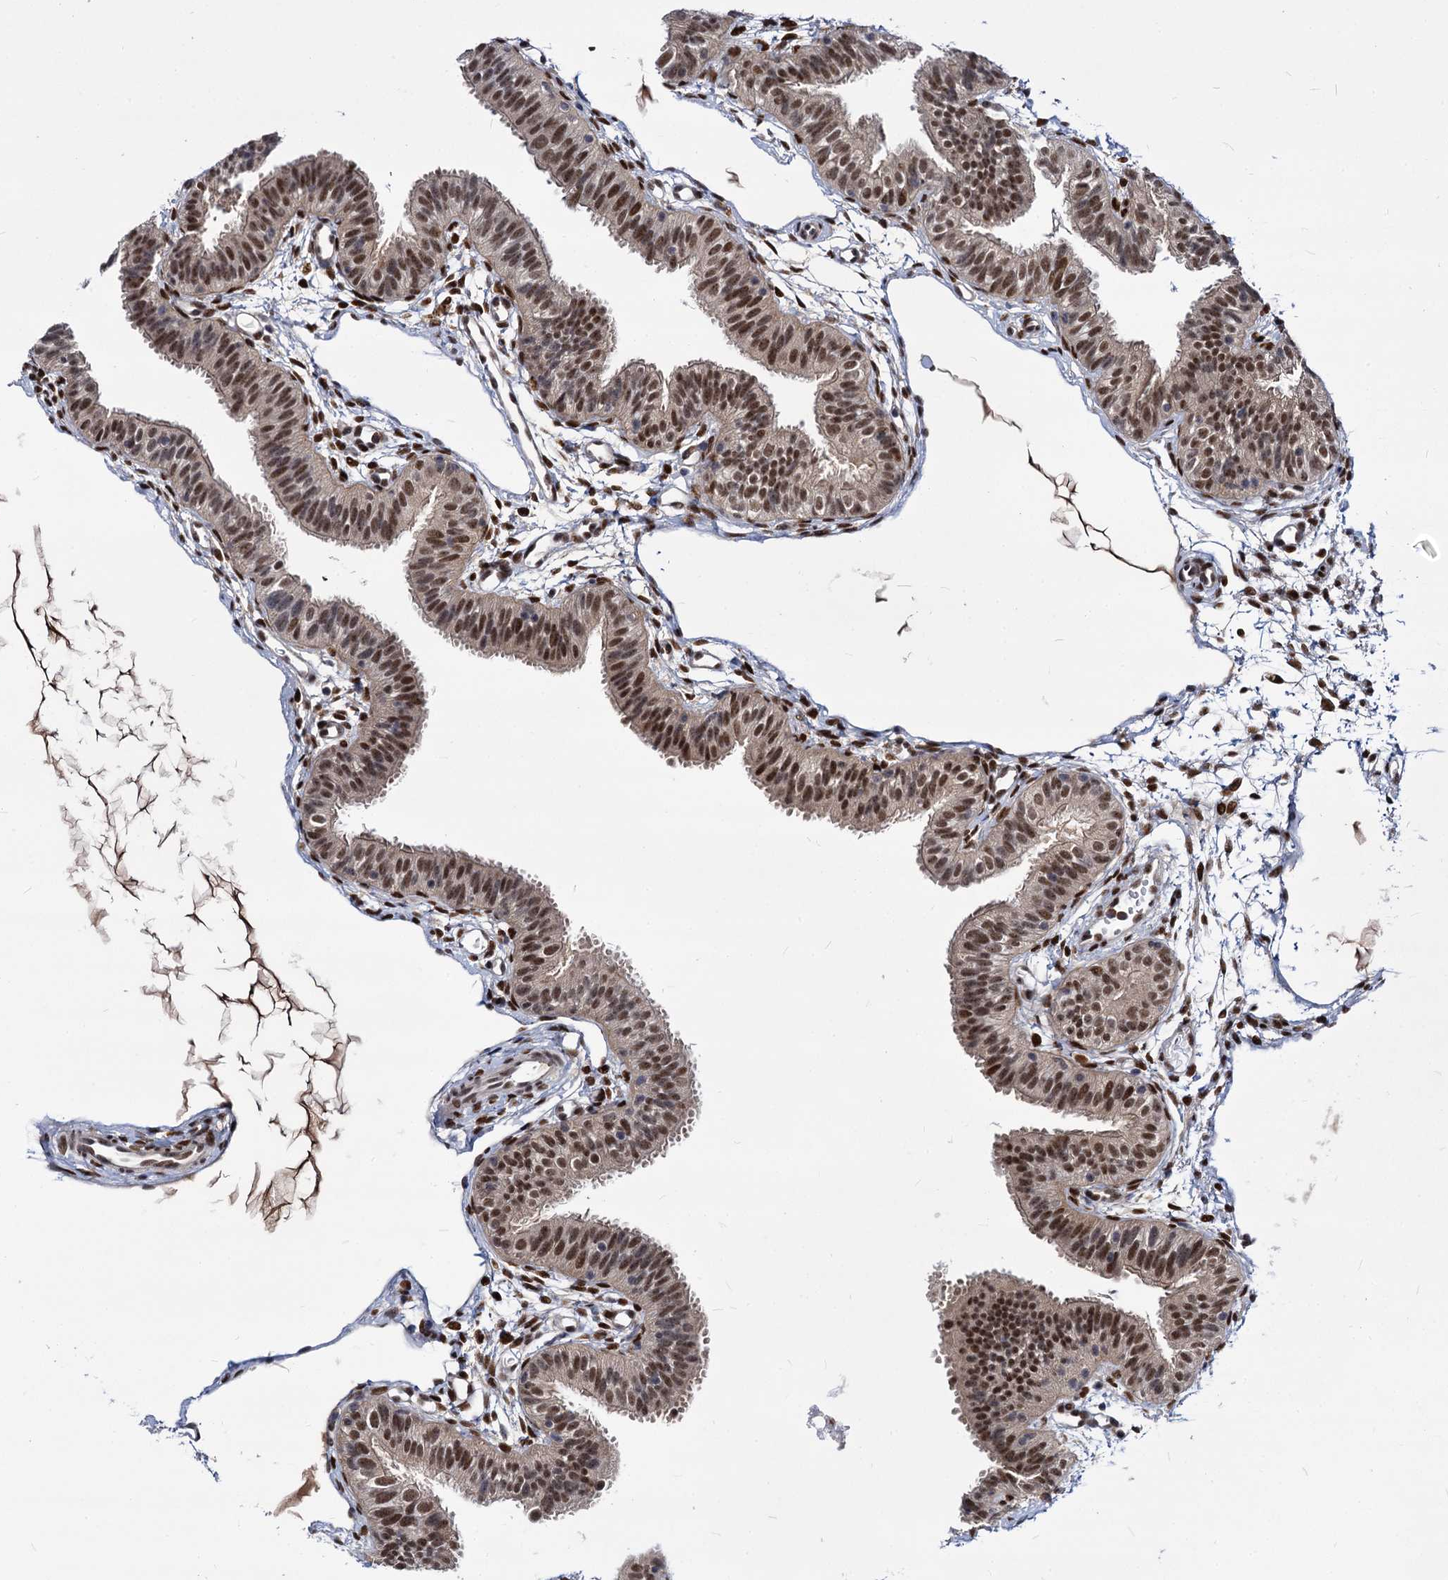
{"staining": {"intensity": "moderate", "quantity": ">75%", "location": "nuclear"}, "tissue": "fallopian tube", "cell_type": "Glandular cells", "image_type": "normal", "snomed": [{"axis": "morphology", "description": "Normal tissue, NOS"}, {"axis": "topography", "description": "Fallopian tube"}], "caption": "Immunohistochemistry (IHC) histopathology image of benign fallopian tube: fallopian tube stained using immunohistochemistry (IHC) reveals medium levels of moderate protein expression localized specifically in the nuclear of glandular cells, appearing as a nuclear brown color.", "gene": "MAML2", "patient": {"sex": "female", "age": 35}}